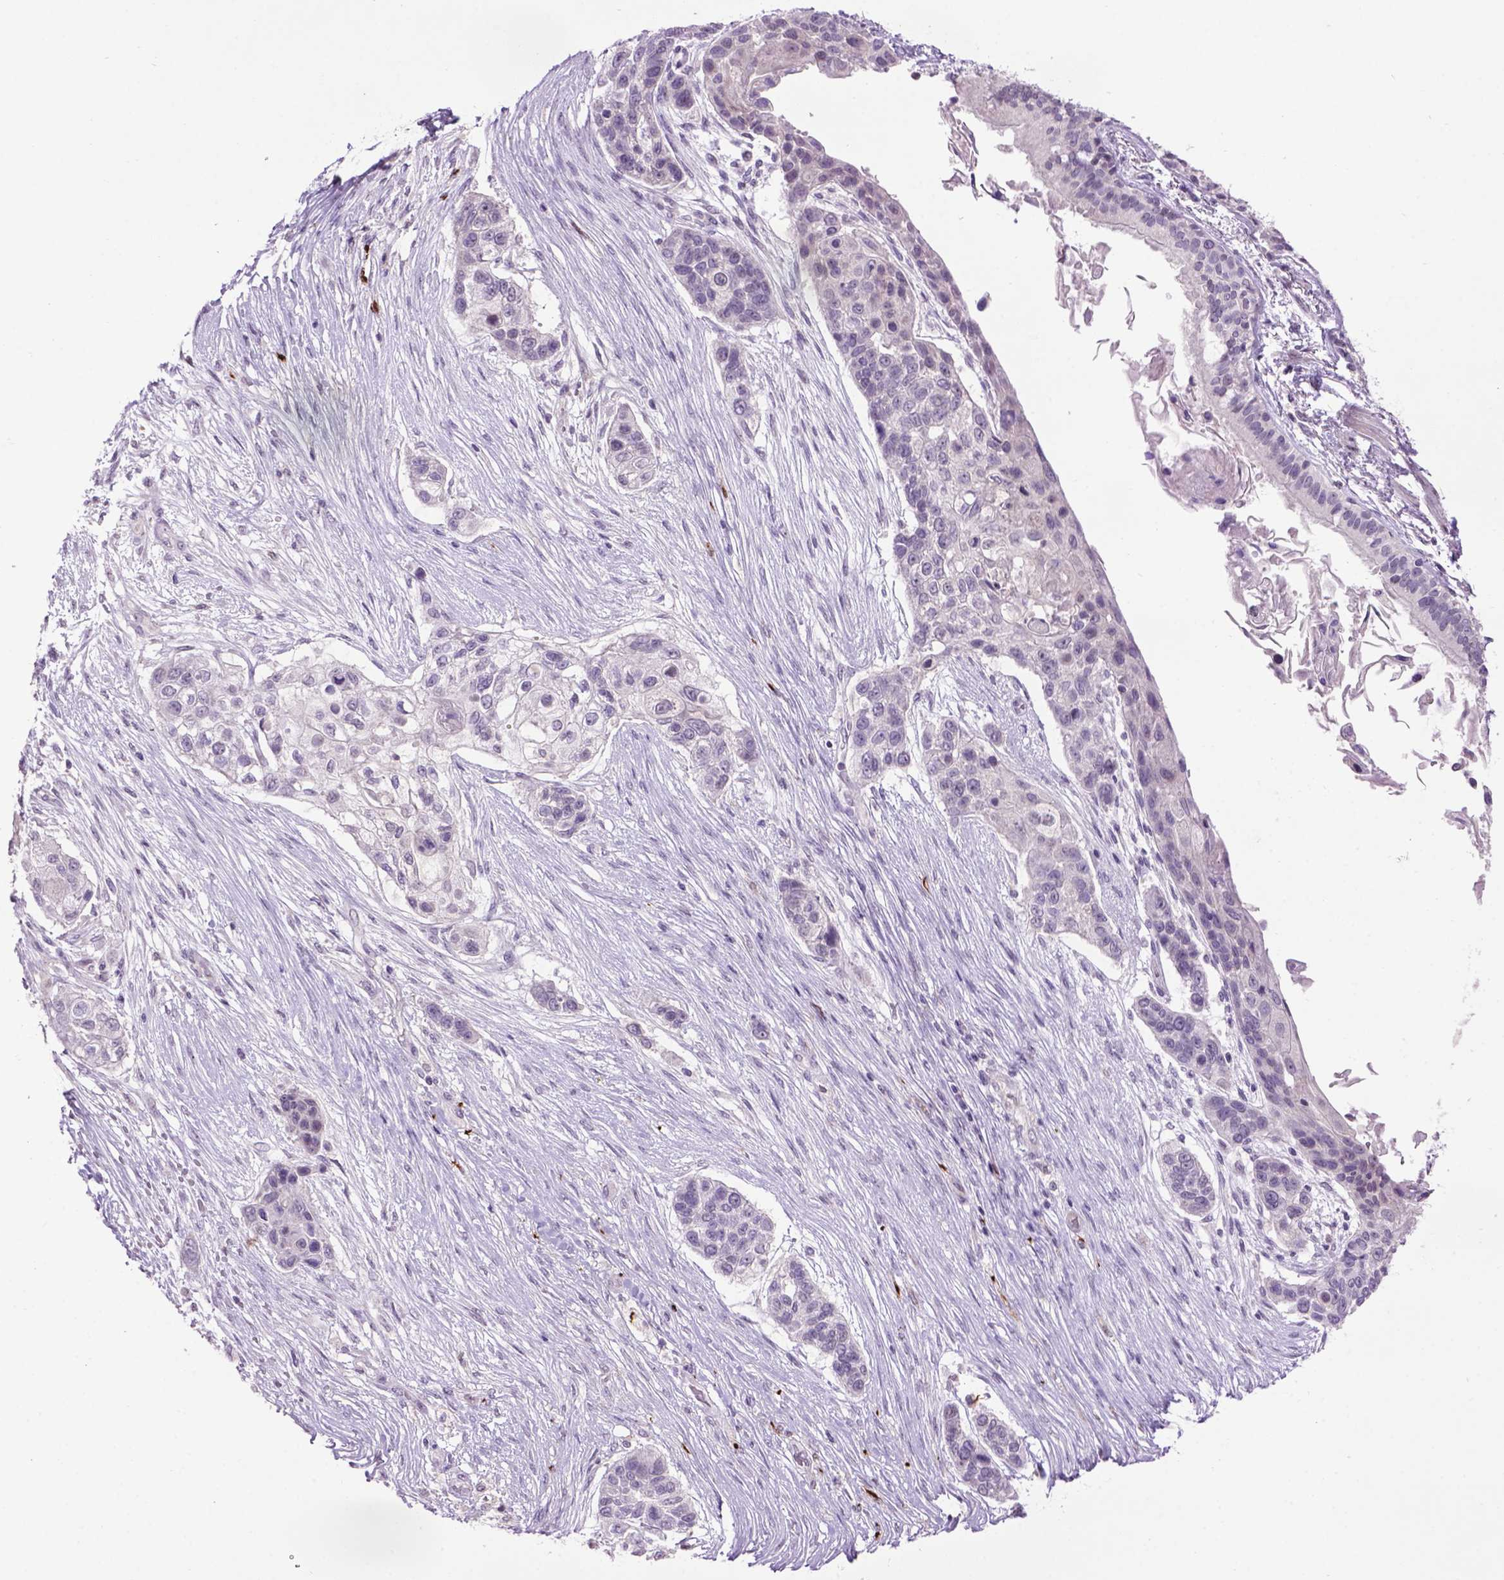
{"staining": {"intensity": "negative", "quantity": "none", "location": "none"}, "tissue": "lung cancer", "cell_type": "Tumor cells", "image_type": "cancer", "snomed": [{"axis": "morphology", "description": "Squamous cell carcinoma, NOS"}, {"axis": "topography", "description": "Lung"}], "caption": "High power microscopy histopathology image of an immunohistochemistry (IHC) micrograph of lung squamous cell carcinoma, revealing no significant expression in tumor cells. (Brightfield microscopy of DAB IHC at high magnification).", "gene": "TH", "patient": {"sex": "male", "age": 69}}